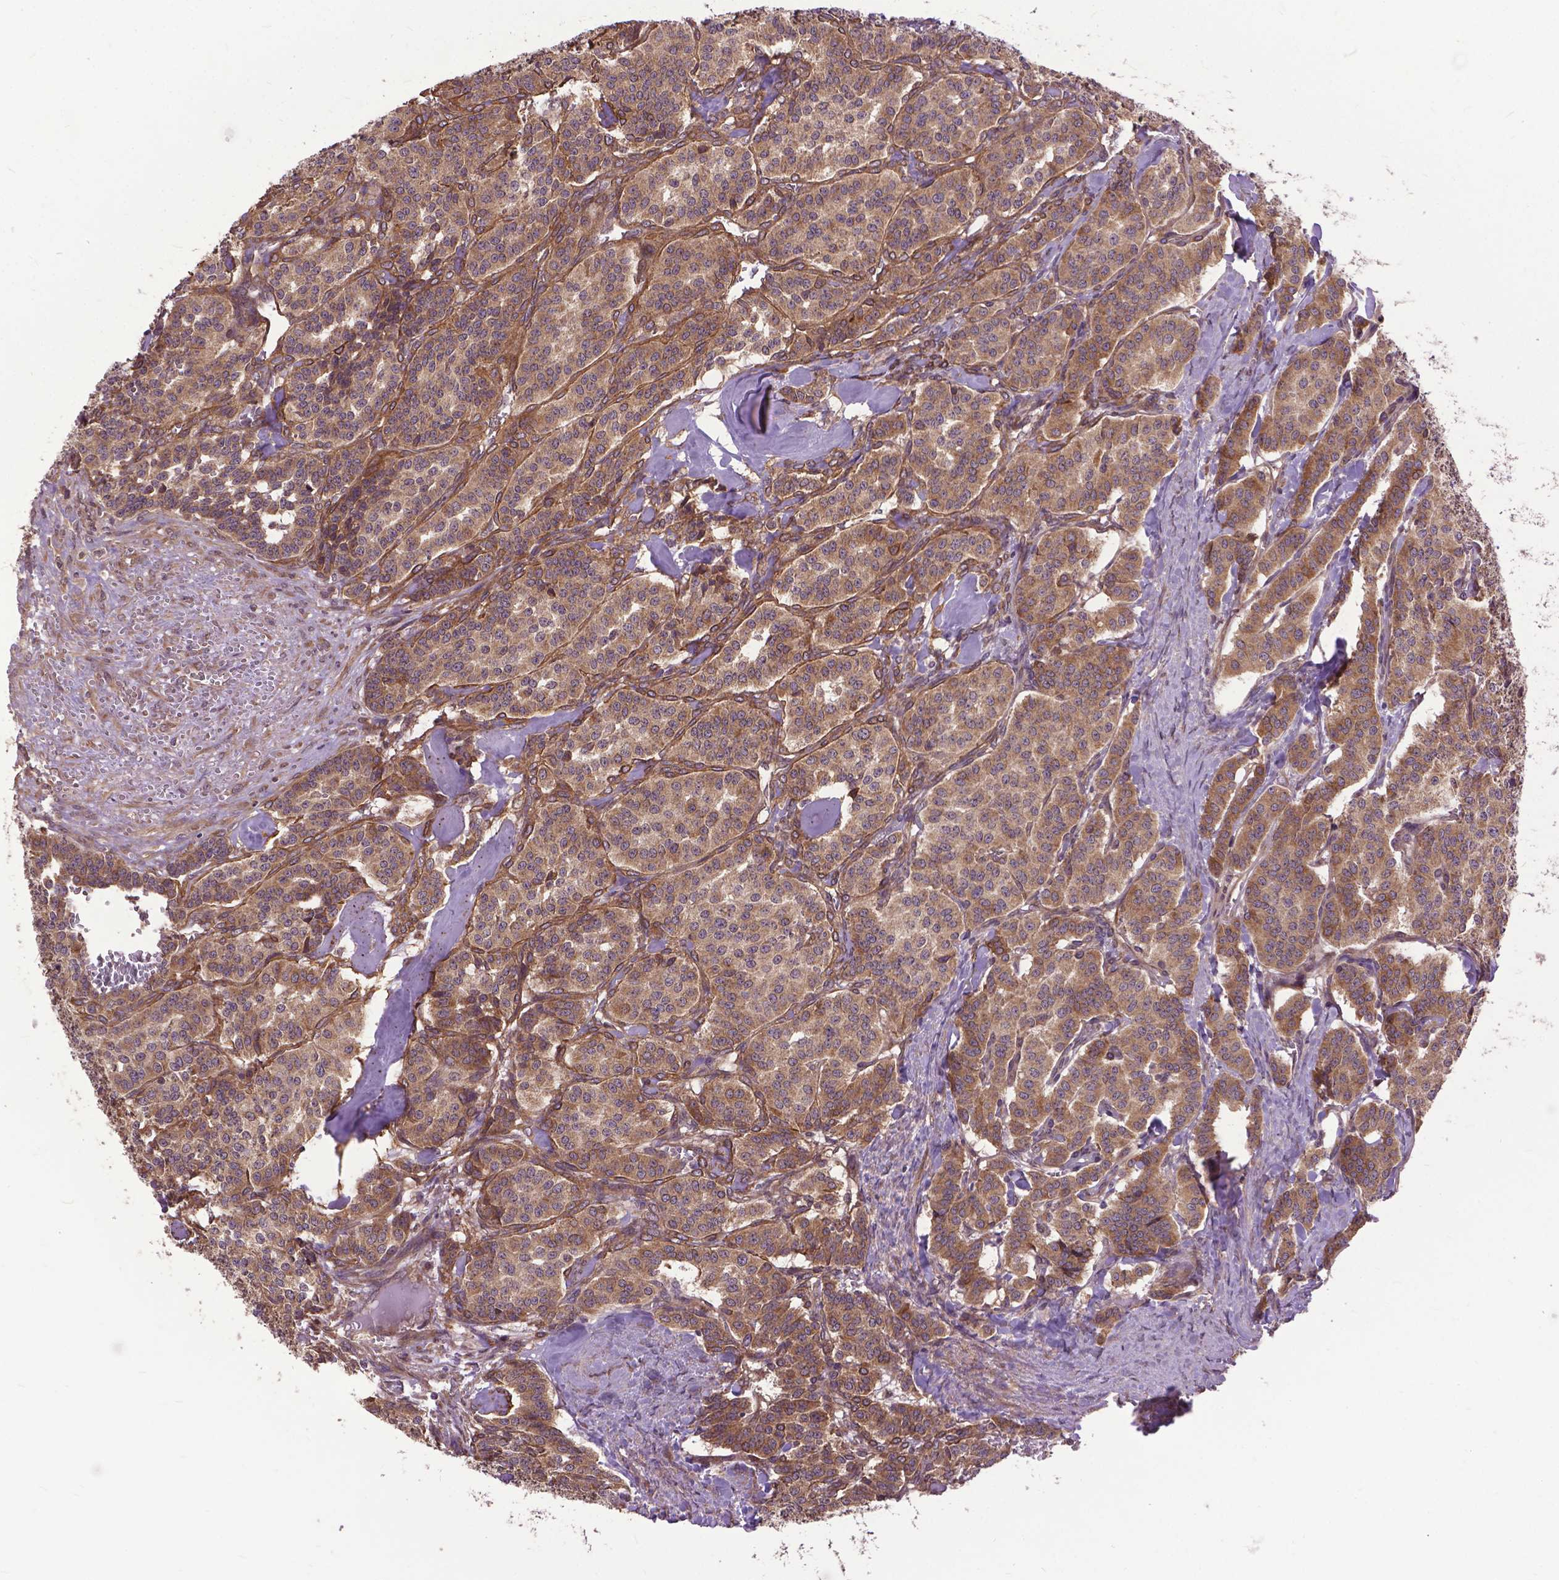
{"staining": {"intensity": "moderate", "quantity": ">75%", "location": "cytoplasmic/membranous"}, "tissue": "carcinoid", "cell_type": "Tumor cells", "image_type": "cancer", "snomed": [{"axis": "morphology", "description": "Normal tissue, NOS"}, {"axis": "morphology", "description": "Carcinoid, malignant, NOS"}, {"axis": "topography", "description": "Lung"}], "caption": "Protein staining of carcinoid tissue reveals moderate cytoplasmic/membranous staining in about >75% of tumor cells.", "gene": "ZNF616", "patient": {"sex": "female", "age": 46}}